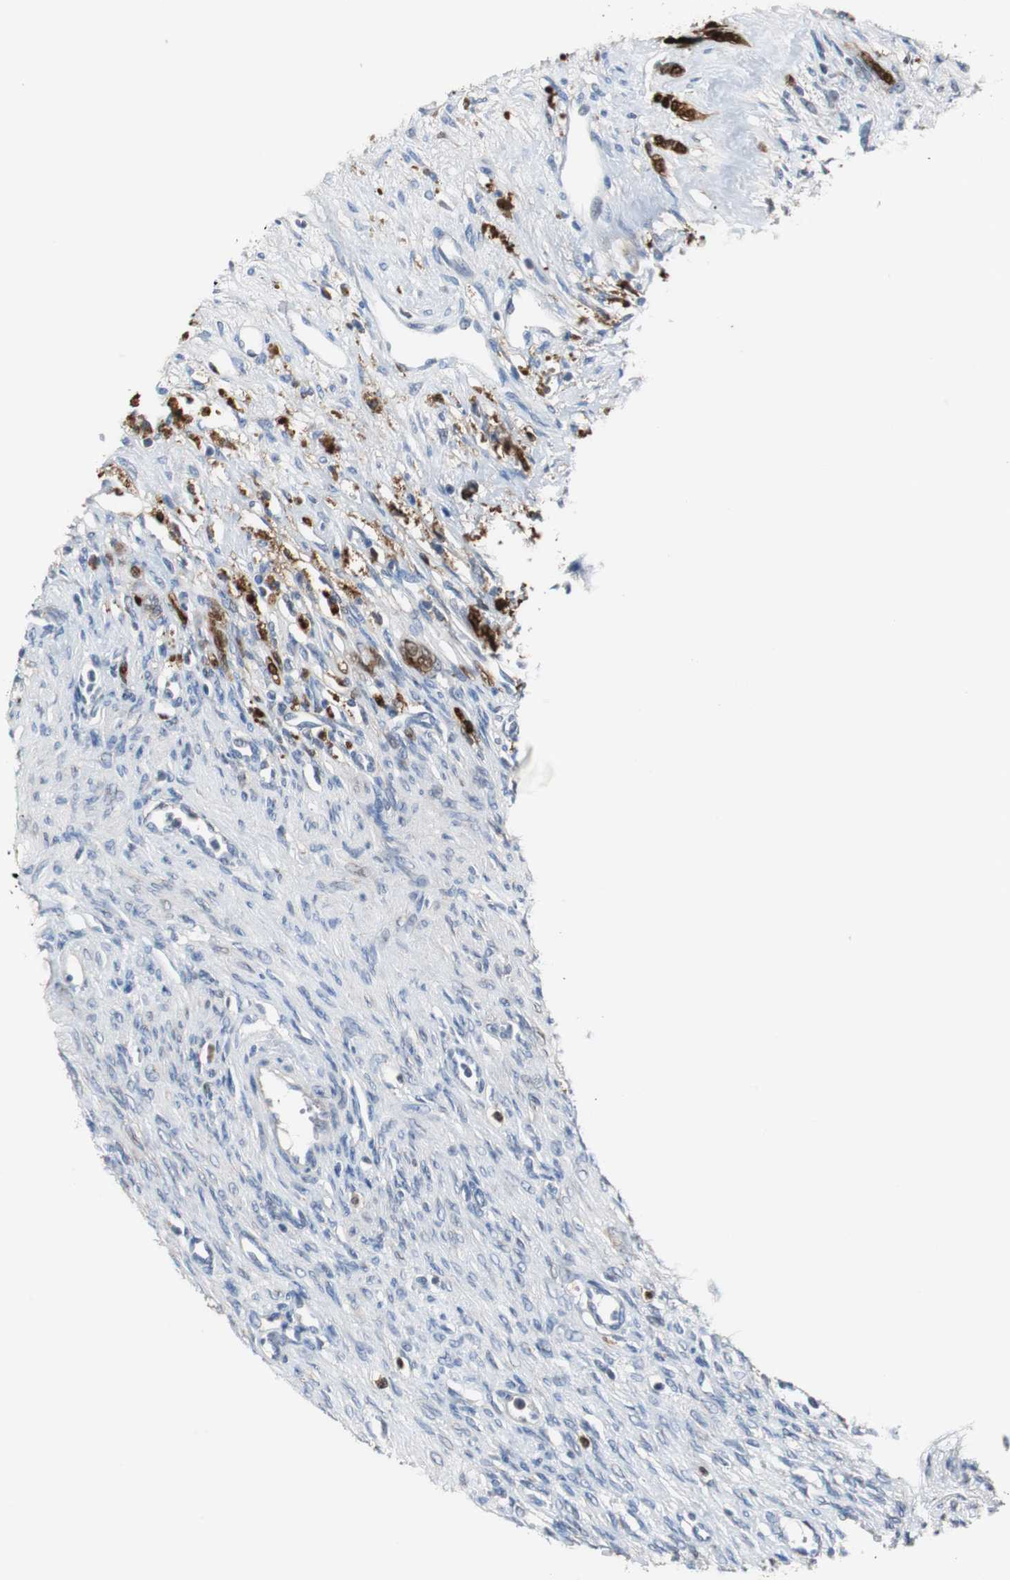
{"staining": {"intensity": "strong", "quantity": "<25%", "location": "cytoplasmic/membranous,nuclear"}, "tissue": "ovary", "cell_type": "Ovarian stroma cells", "image_type": "normal", "snomed": [{"axis": "morphology", "description": "Normal tissue, NOS"}, {"axis": "topography", "description": "Ovary"}], "caption": "Immunohistochemical staining of benign human ovary demonstrates <25% levels of strong cytoplasmic/membranous,nuclear protein positivity in about <25% of ovarian stroma cells.", "gene": "CALB2", "patient": {"sex": "female", "age": 33}}